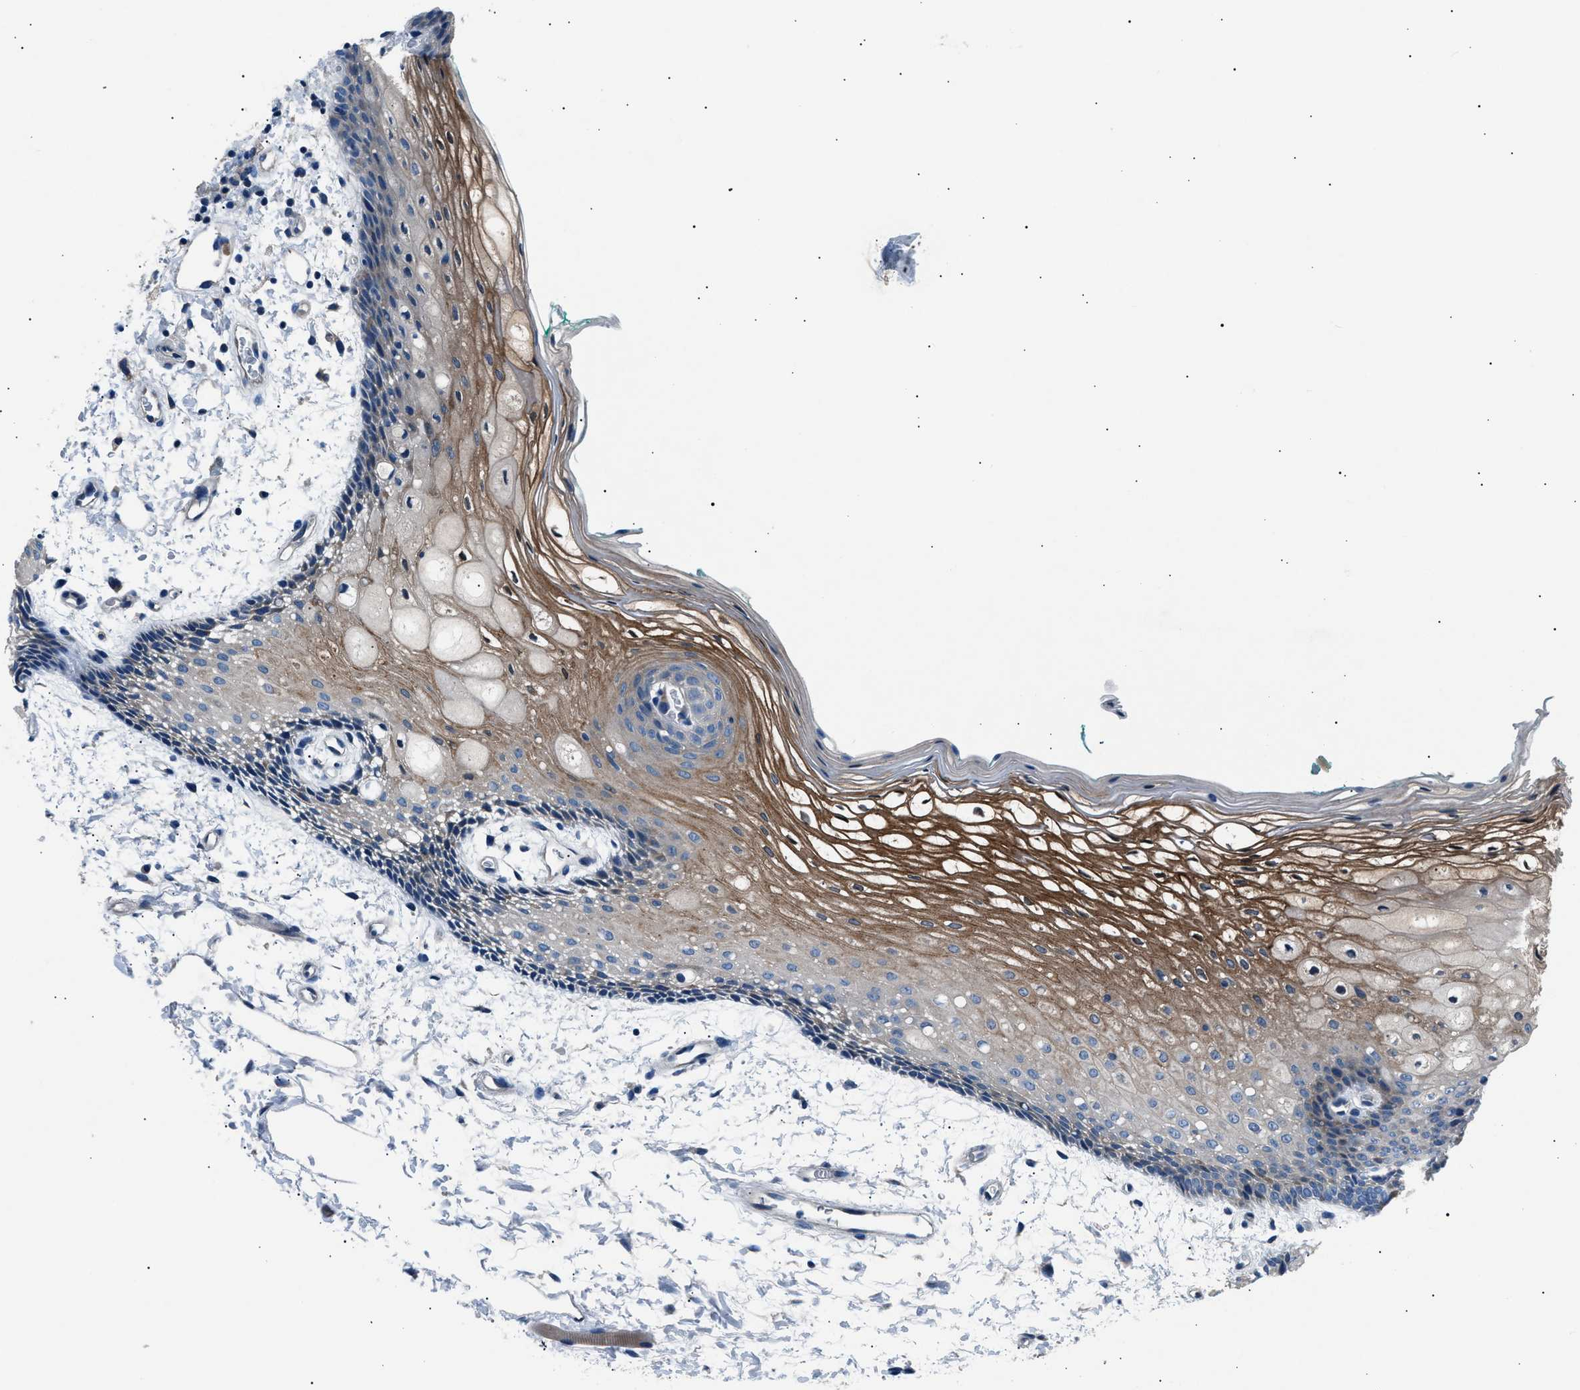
{"staining": {"intensity": "moderate", "quantity": "25%-75%", "location": "cytoplasmic/membranous"}, "tissue": "oral mucosa", "cell_type": "Squamous epithelial cells", "image_type": "normal", "snomed": [{"axis": "morphology", "description": "Normal tissue, NOS"}, {"axis": "topography", "description": "Skeletal muscle"}, {"axis": "topography", "description": "Oral tissue"}, {"axis": "topography", "description": "Peripheral nerve tissue"}], "caption": "Protein expression analysis of unremarkable oral mucosa reveals moderate cytoplasmic/membranous expression in about 25%-75% of squamous epithelial cells.", "gene": "LRRC37B", "patient": {"sex": "female", "age": 84}}